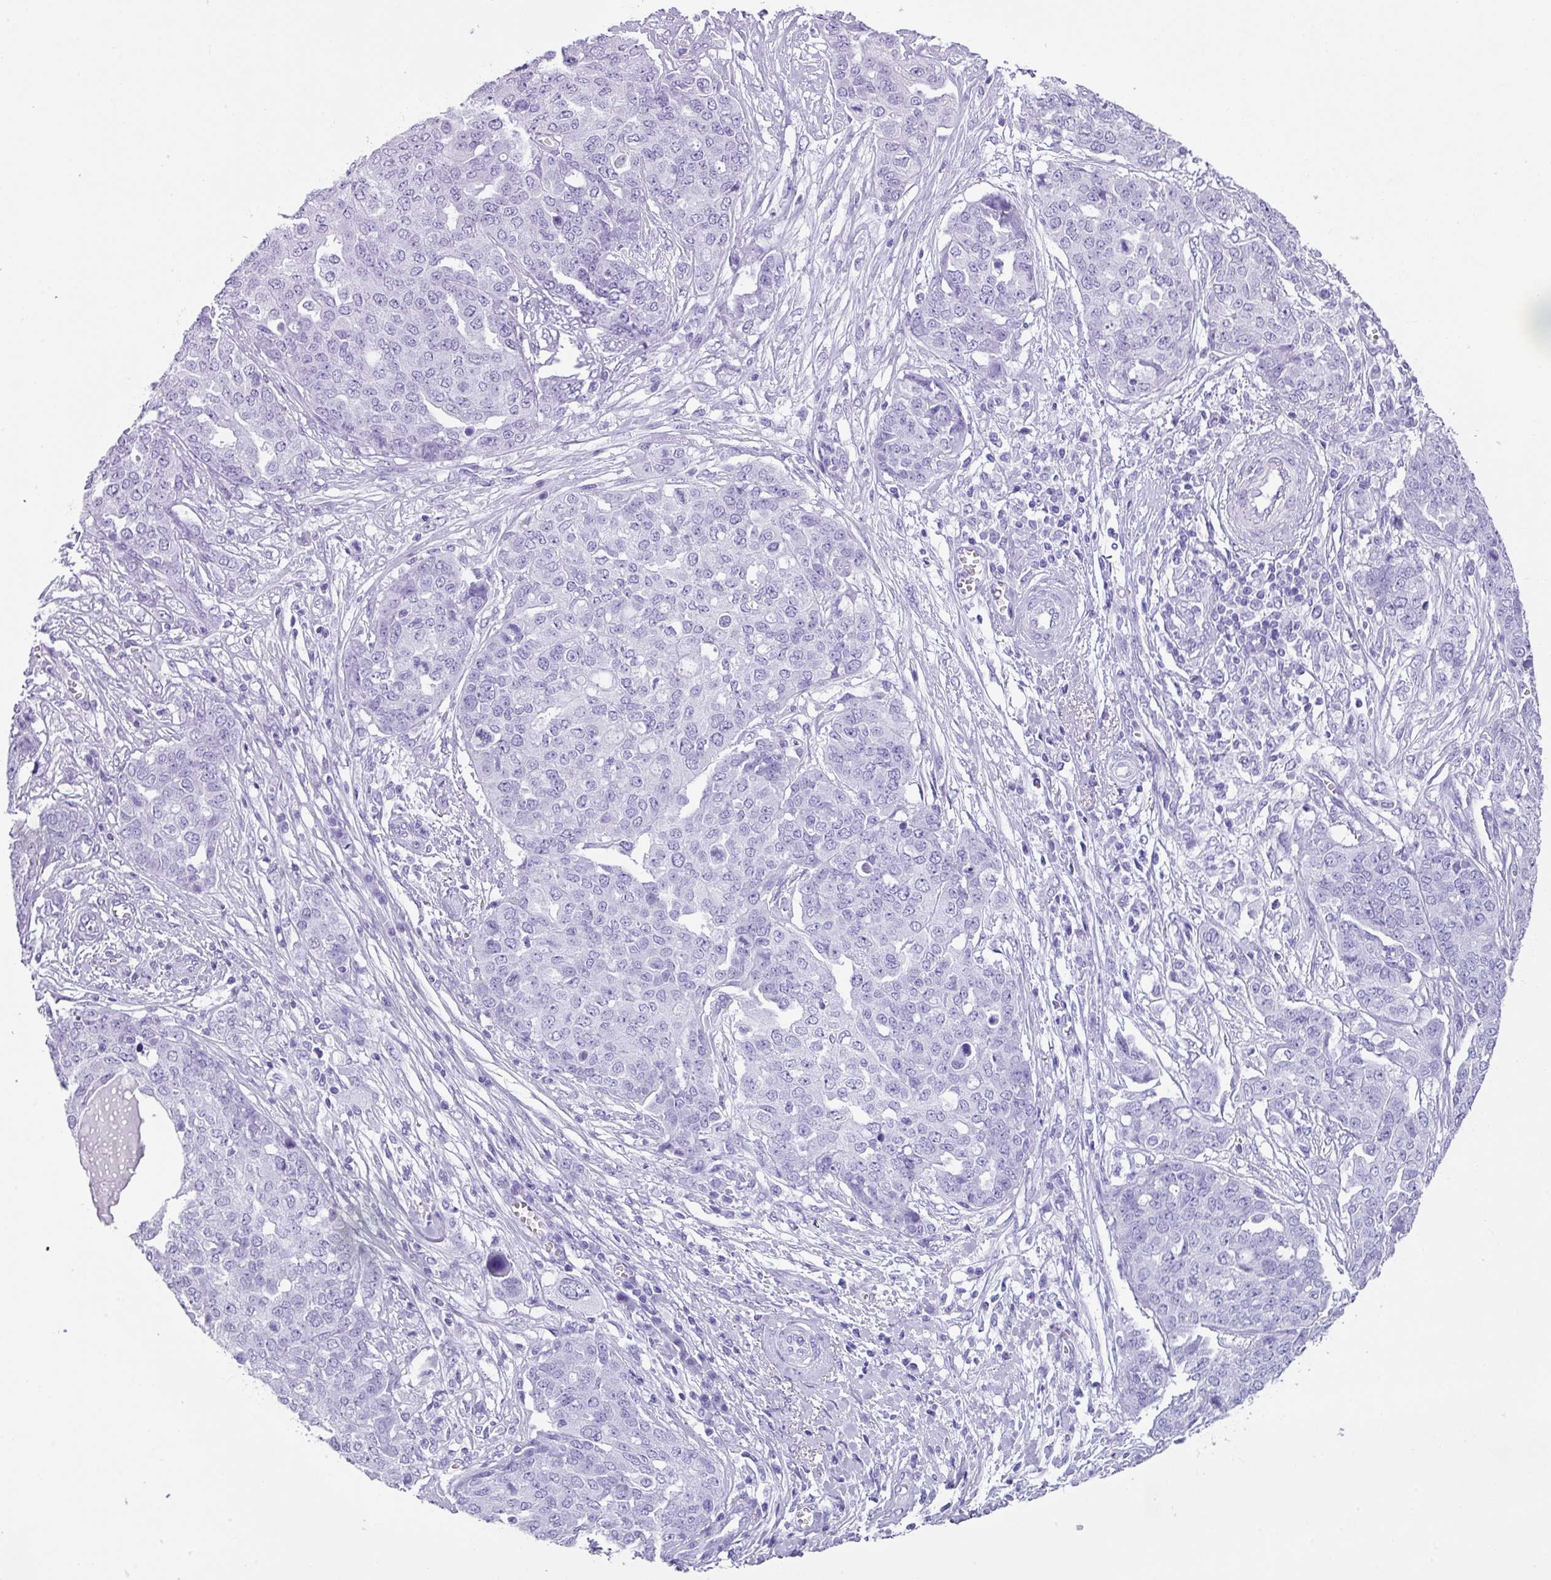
{"staining": {"intensity": "negative", "quantity": "none", "location": "none"}, "tissue": "ovarian cancer", "cell_type": "Tumor cells", "image_type": "cancer", "snomed": [{"axis": "morphology", "description": "Cystadenocarcinoma, serous, NOS"}, {"axis": "topography", "description": "Soft tissue"}, {"axis": "topography", "description": "Ovary"}], "caption": "This micrograph is of ovarian serous cystadenocarcinoma stained with immunohistochemistry to label a protein in brown with the nuclei are counter-stained blue. There is no positivity in tumor cells.", "gene": "PALS2", "patient": {"sex": "female", "age": 57}}